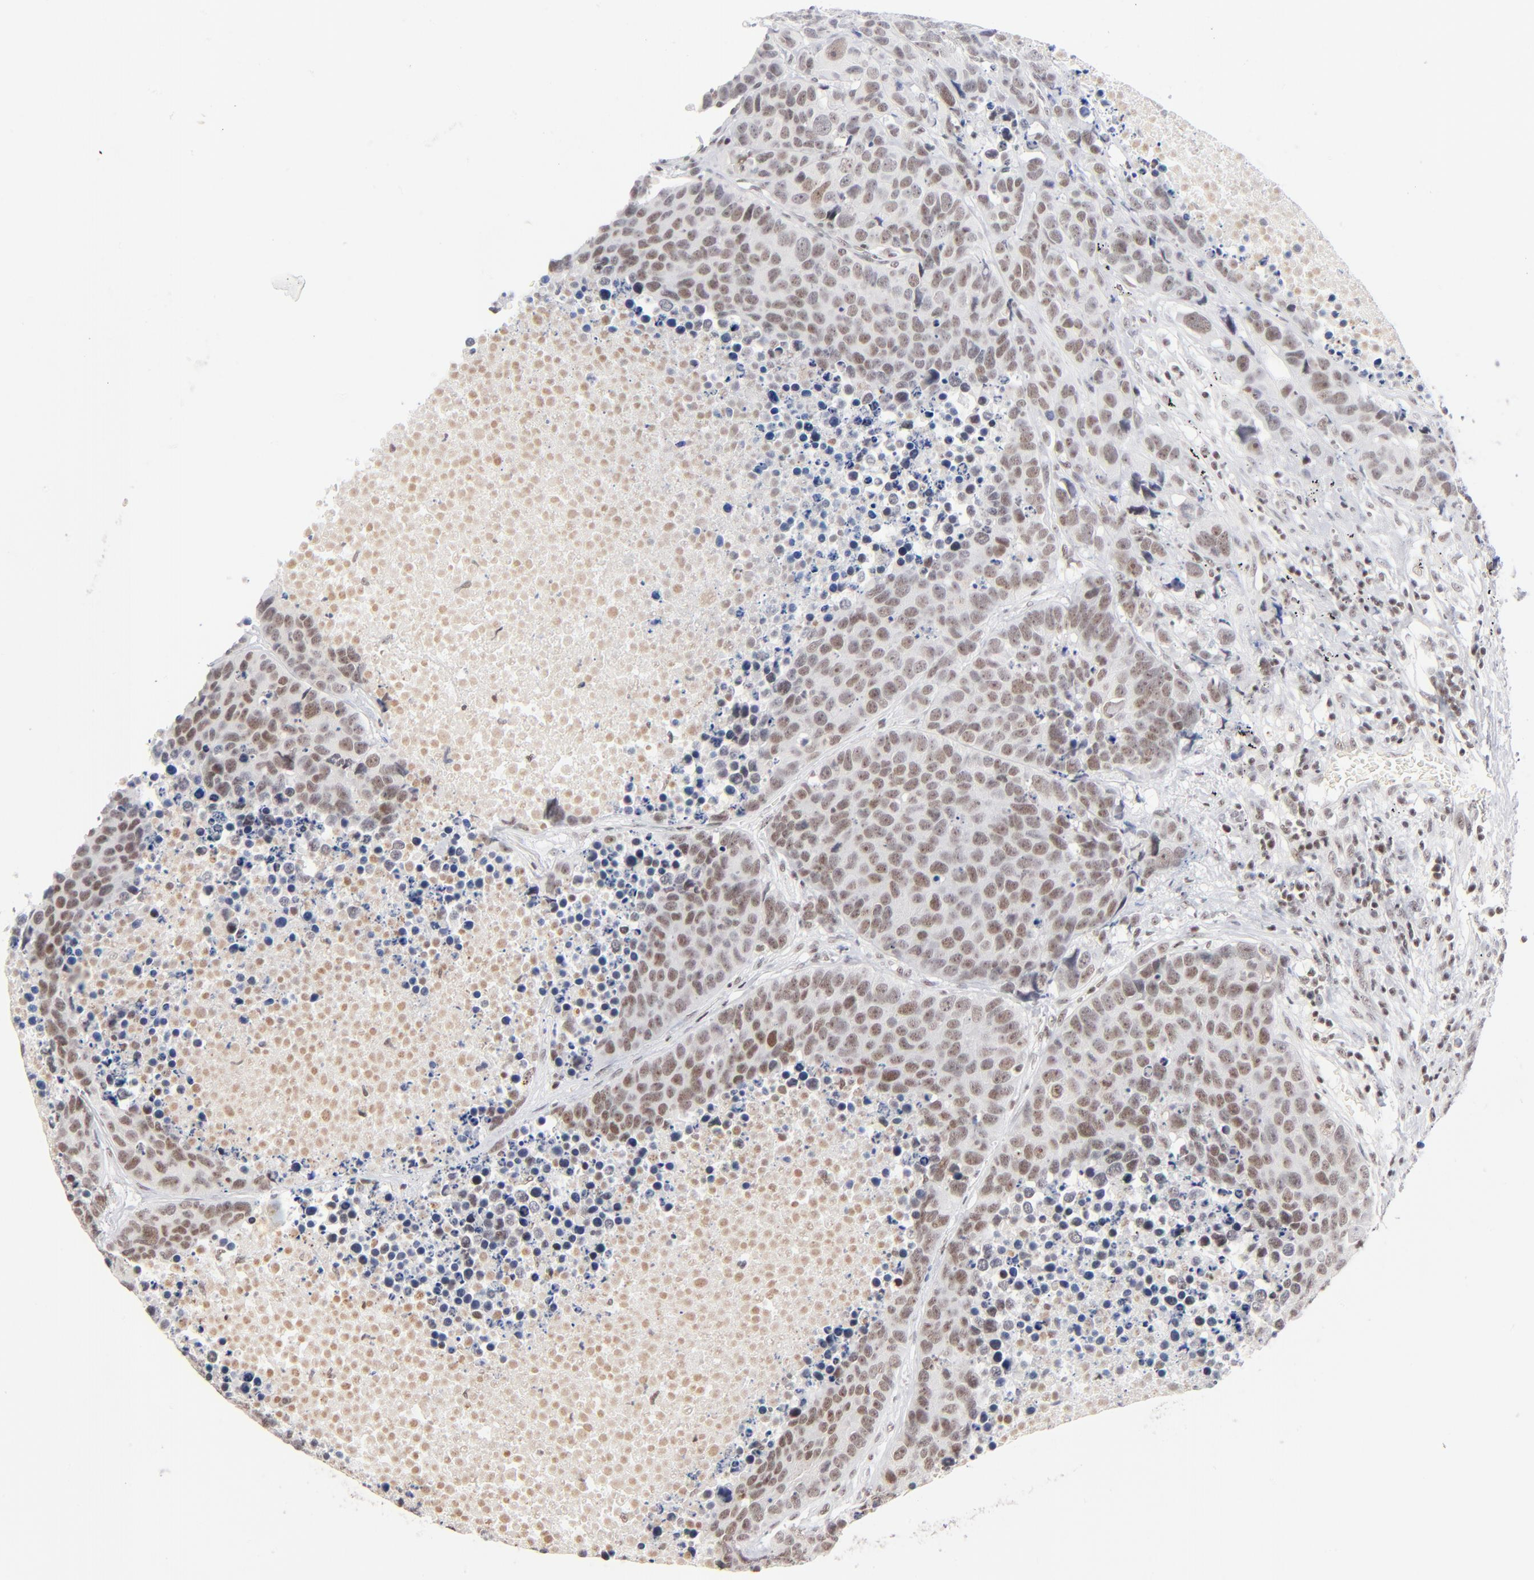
{"staining": {"intensity": "moderate", "quantity": ">75%", "location": "nuclear"}, "tissue": "carcinoid", "cell_type": "Tumor cells", "image_type": "cancer", "snomed": [{"axis": "morphology", "description": "Carcinoid, malignant, NOS"}, {"axis": "topography", "description": "Lung"}], "caption": "A high-resolution photomicrograph shows immunohistochemistry (IHC) staining of carcinoid (malignant), which displays moderate nuclear expression in about >75% of tumor cells.", "gene": "ZNF143", "patient": {"sex": "male", "age": 60}}